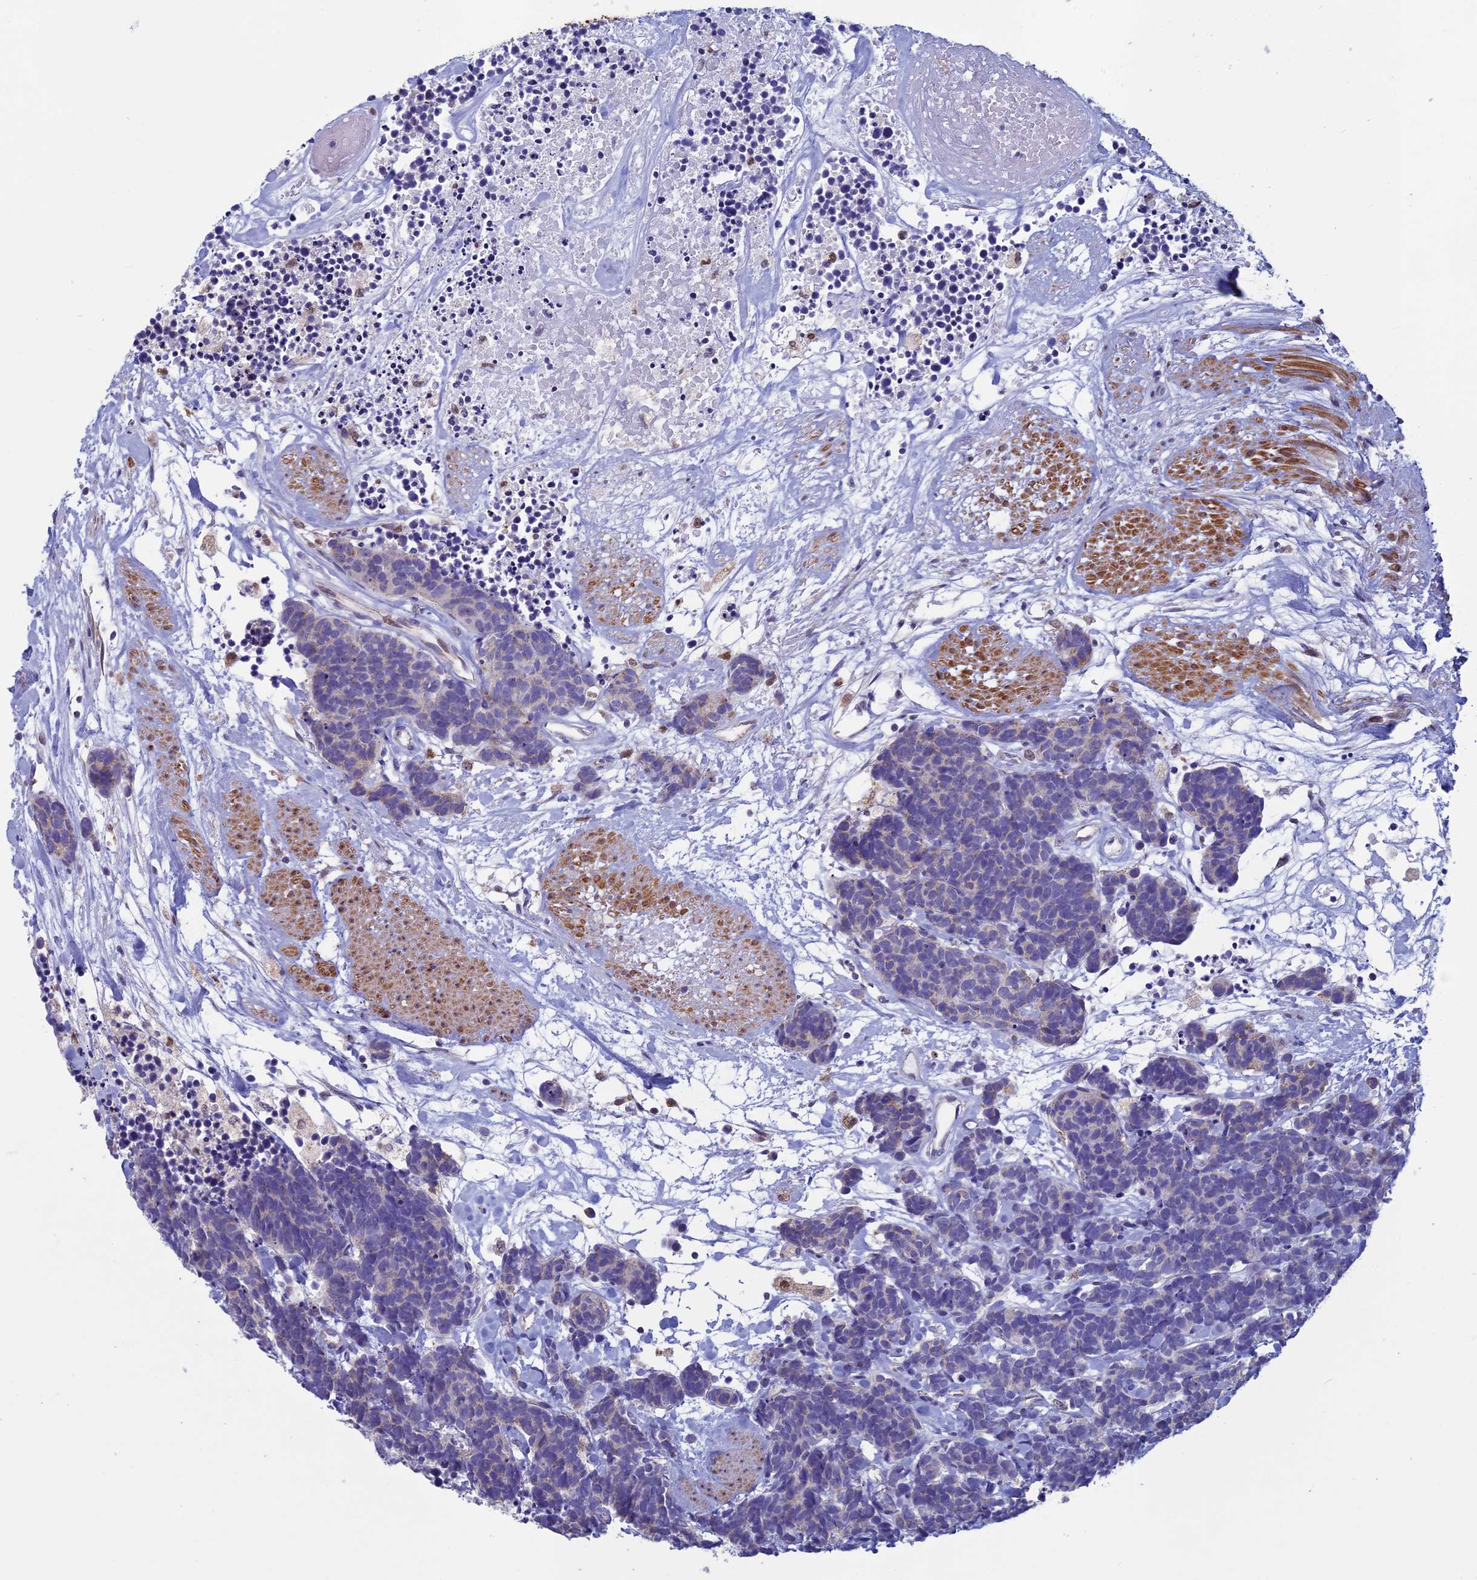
{"staining": {"intensity": "negative", "quantity": "none", "location": "none"}, "tissue": "carcinoid", "cell_type": "Tumor cells", "image_type": "cancer", "snomed": [{"axis": "morphology", "description": "Carcinoma, NOS"}, {"axis": "morphology", "description": "Carcinoid, malignant, NOS"}, {"axis": "topography", "description": "Urinary bladder"}], "caption": "An image of carcinoid stained for a protein exhibits no brown staining in tumor cells.", "gene": "ACSS1", "patient": {"sex": "male", "age": 57}}